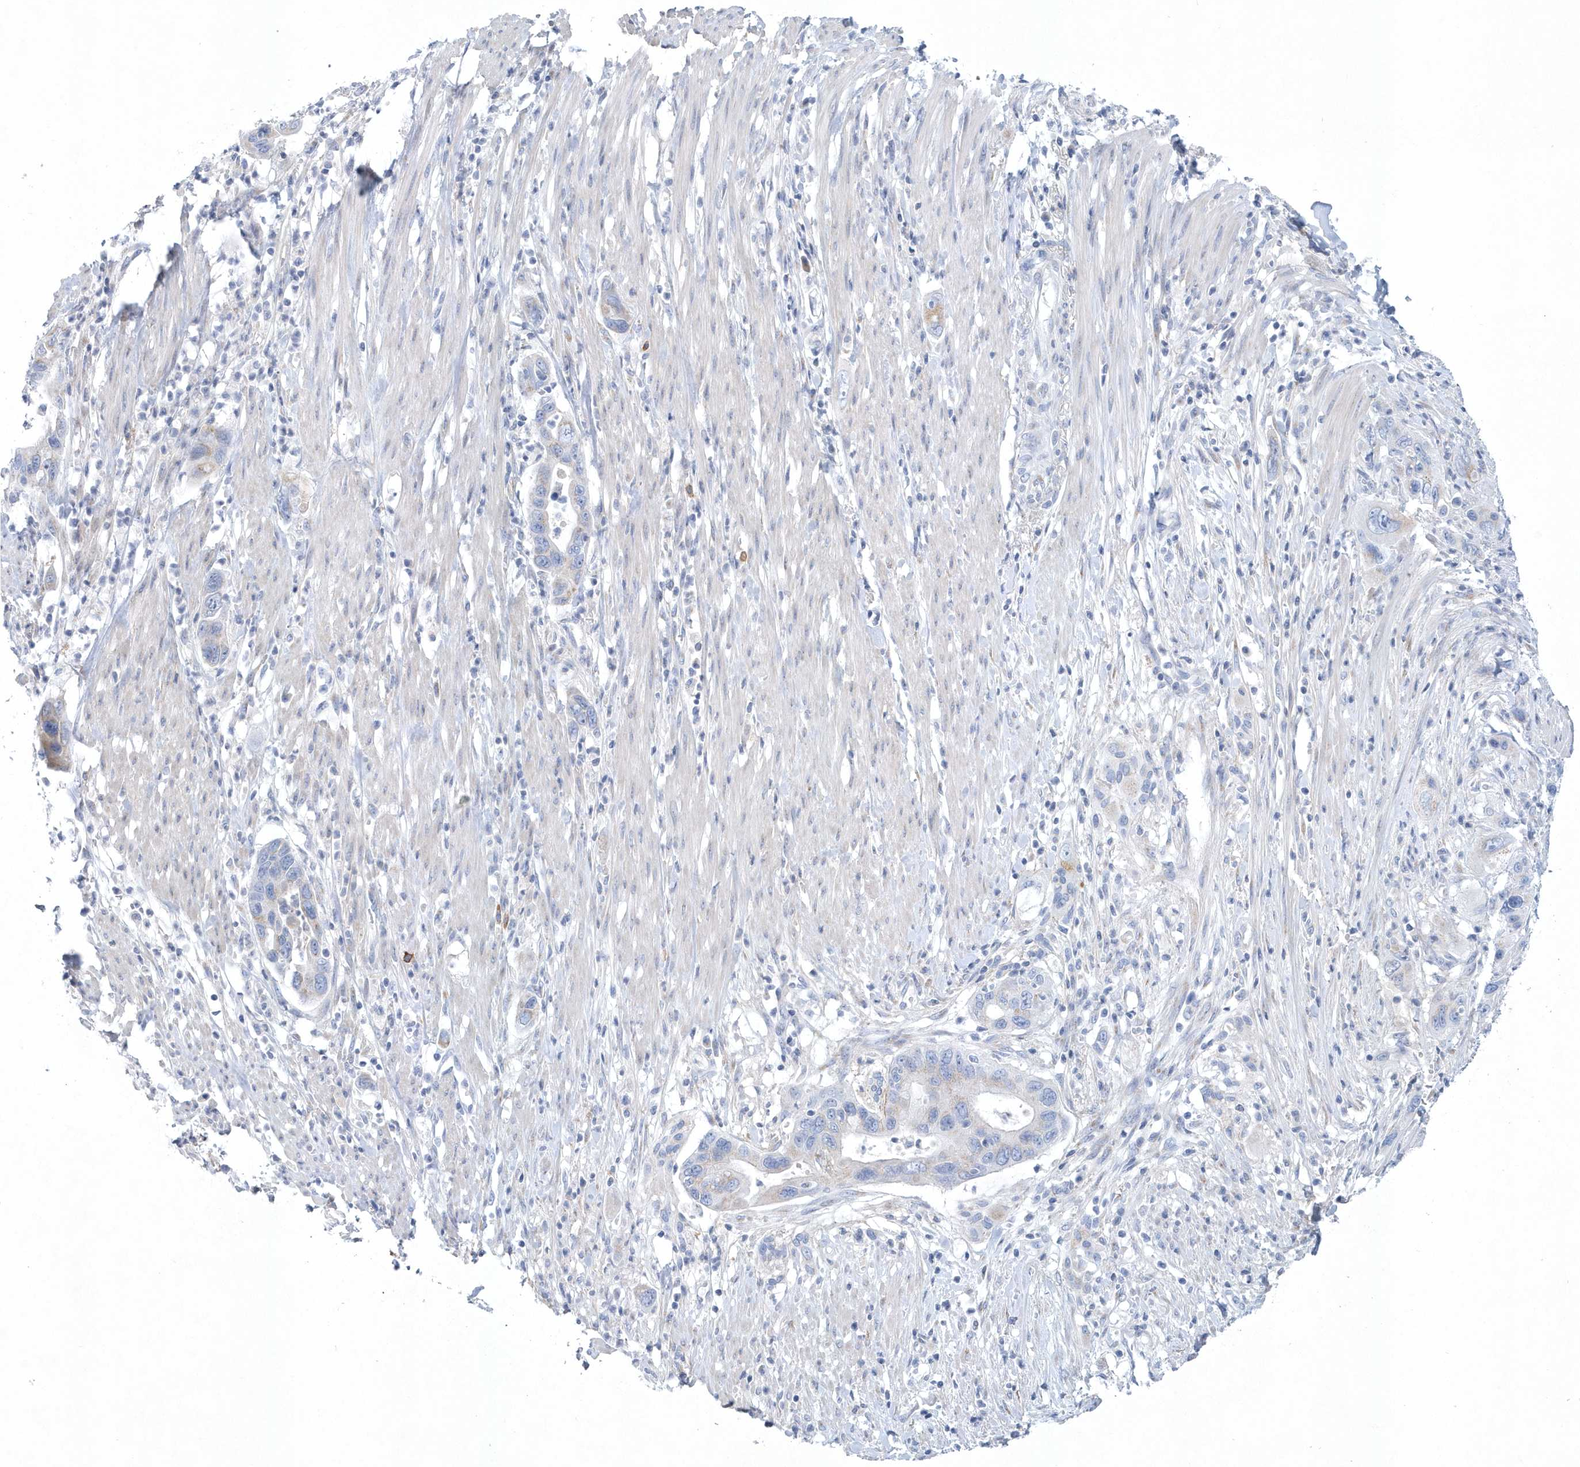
{"staining": {"intensity": "negative", "quantity": "none", "location": "none"}, "tissue": "pancreatic cancer", "cell_type": "Tumor cells", "image_type": "cancer", "snomed": [{"axis": "morphology", "description": "Adenocarcinoma, NOS"}, {"axis": "topography", "description": "Pancreas"}], "caption": "The immunohistochemistry (IHC) micrograph has no significant positivity in tumor cells of adenocarcinoma (pancreatic) tissue. (Stains: DAB (3,3'-diaminobenzidine) IHC with hematoxylin counter stain, Microscopy: brightfield microscopy at high magnification).", "gene": "SPATA18", "patient": {"sex": "female", "age": 71}}